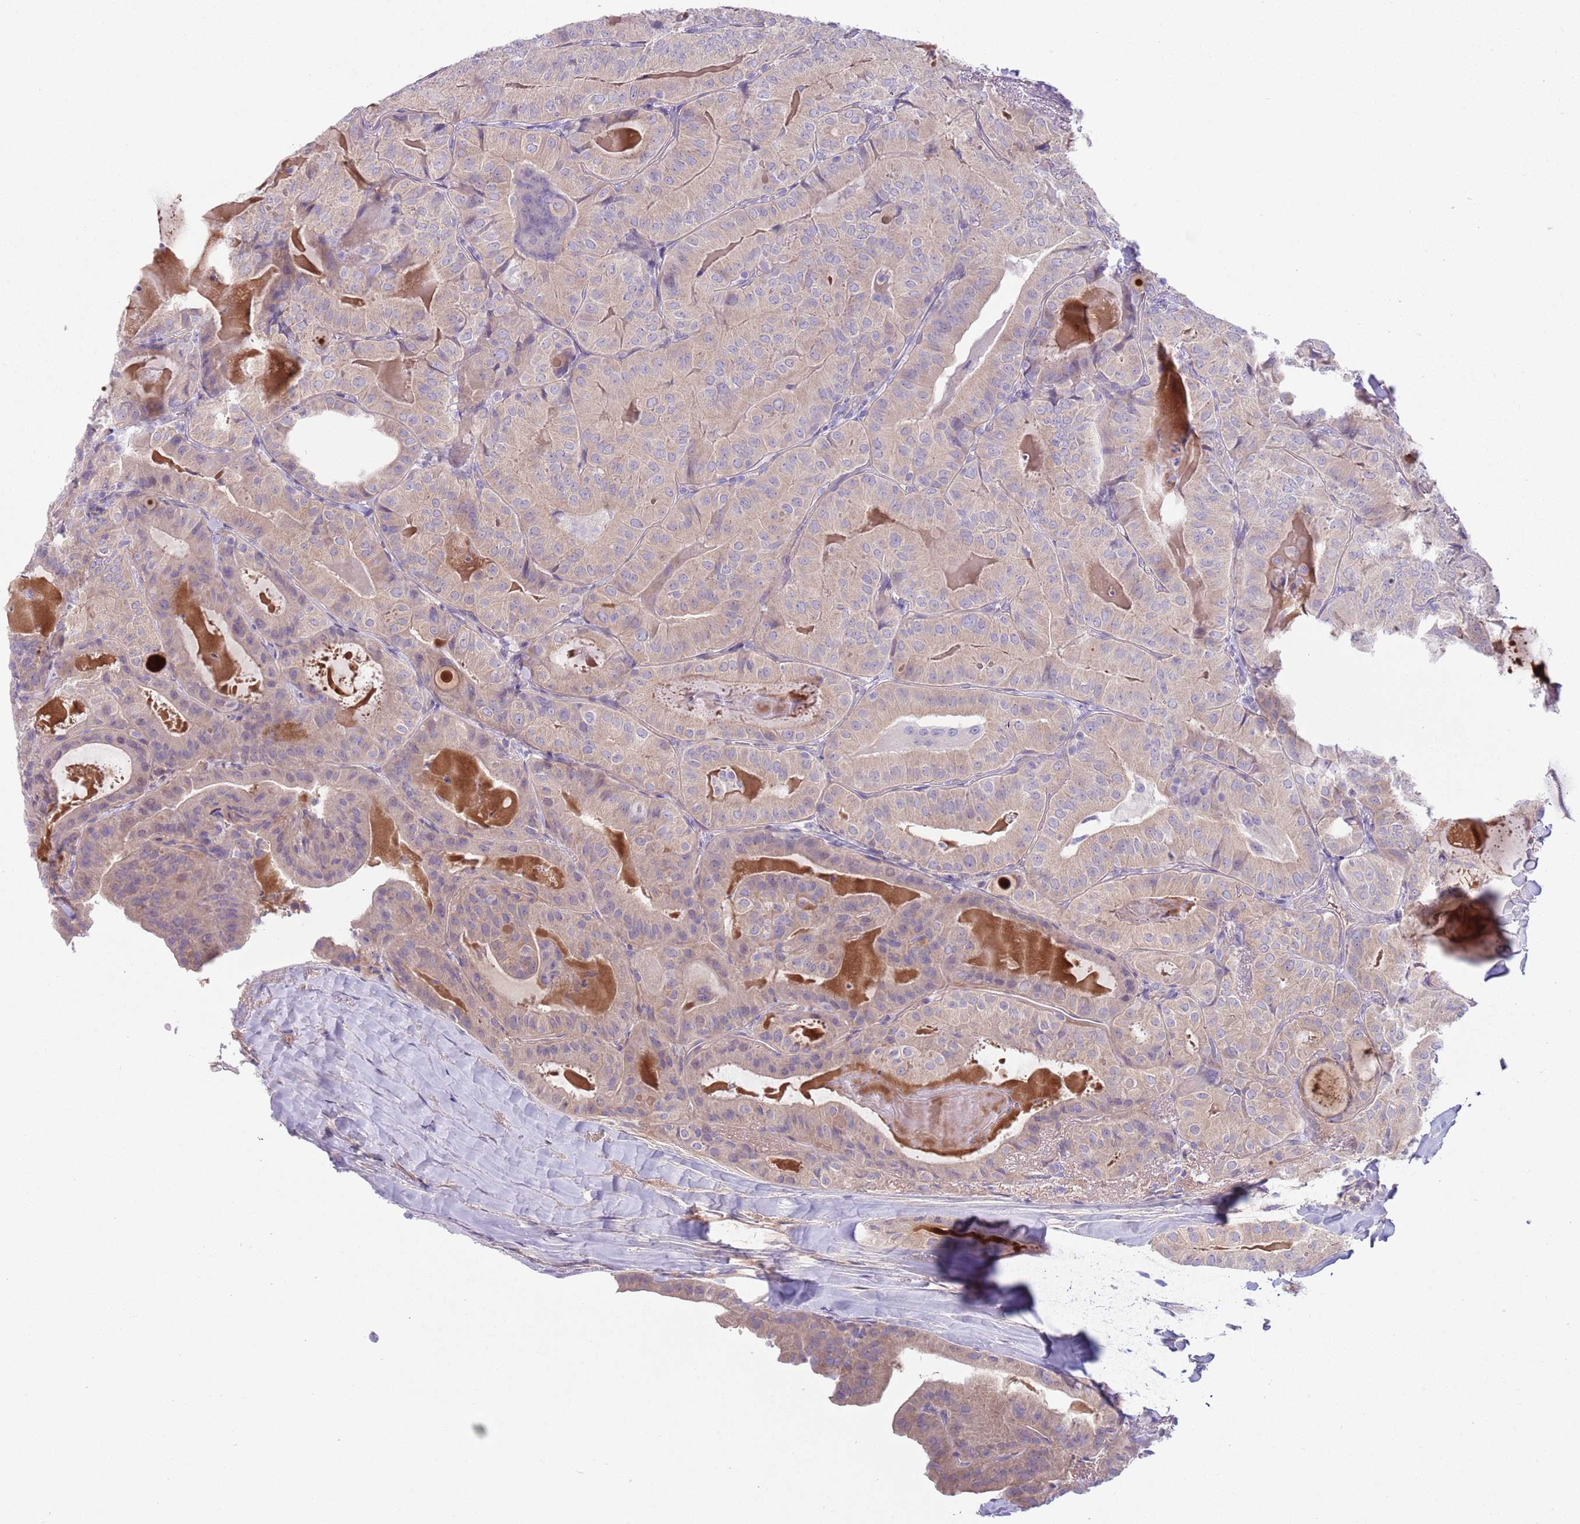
{"staining": {"intensity": "weak", "quantity": ">75%", "location": "cytoplasmic/membranous"}, "tissue": "thyroid cancer", "cell_type": "Tumor cells", "image_type": "cancer", "snomed": [{"axis": "morphology", "description": "Papillary adenocarcinoma, NOS"}, {"axis": "topography", "description": "Thyroid gland"}], "caption": "Papillary adenocarcinoma (thyroid) stained with DAB IHC shows low levels of weak cytoplasmic/membranous positivity in approximately >75% of tumor cells.", "gene": "CFH", "patient": {"sex": "female", "age": 68}}